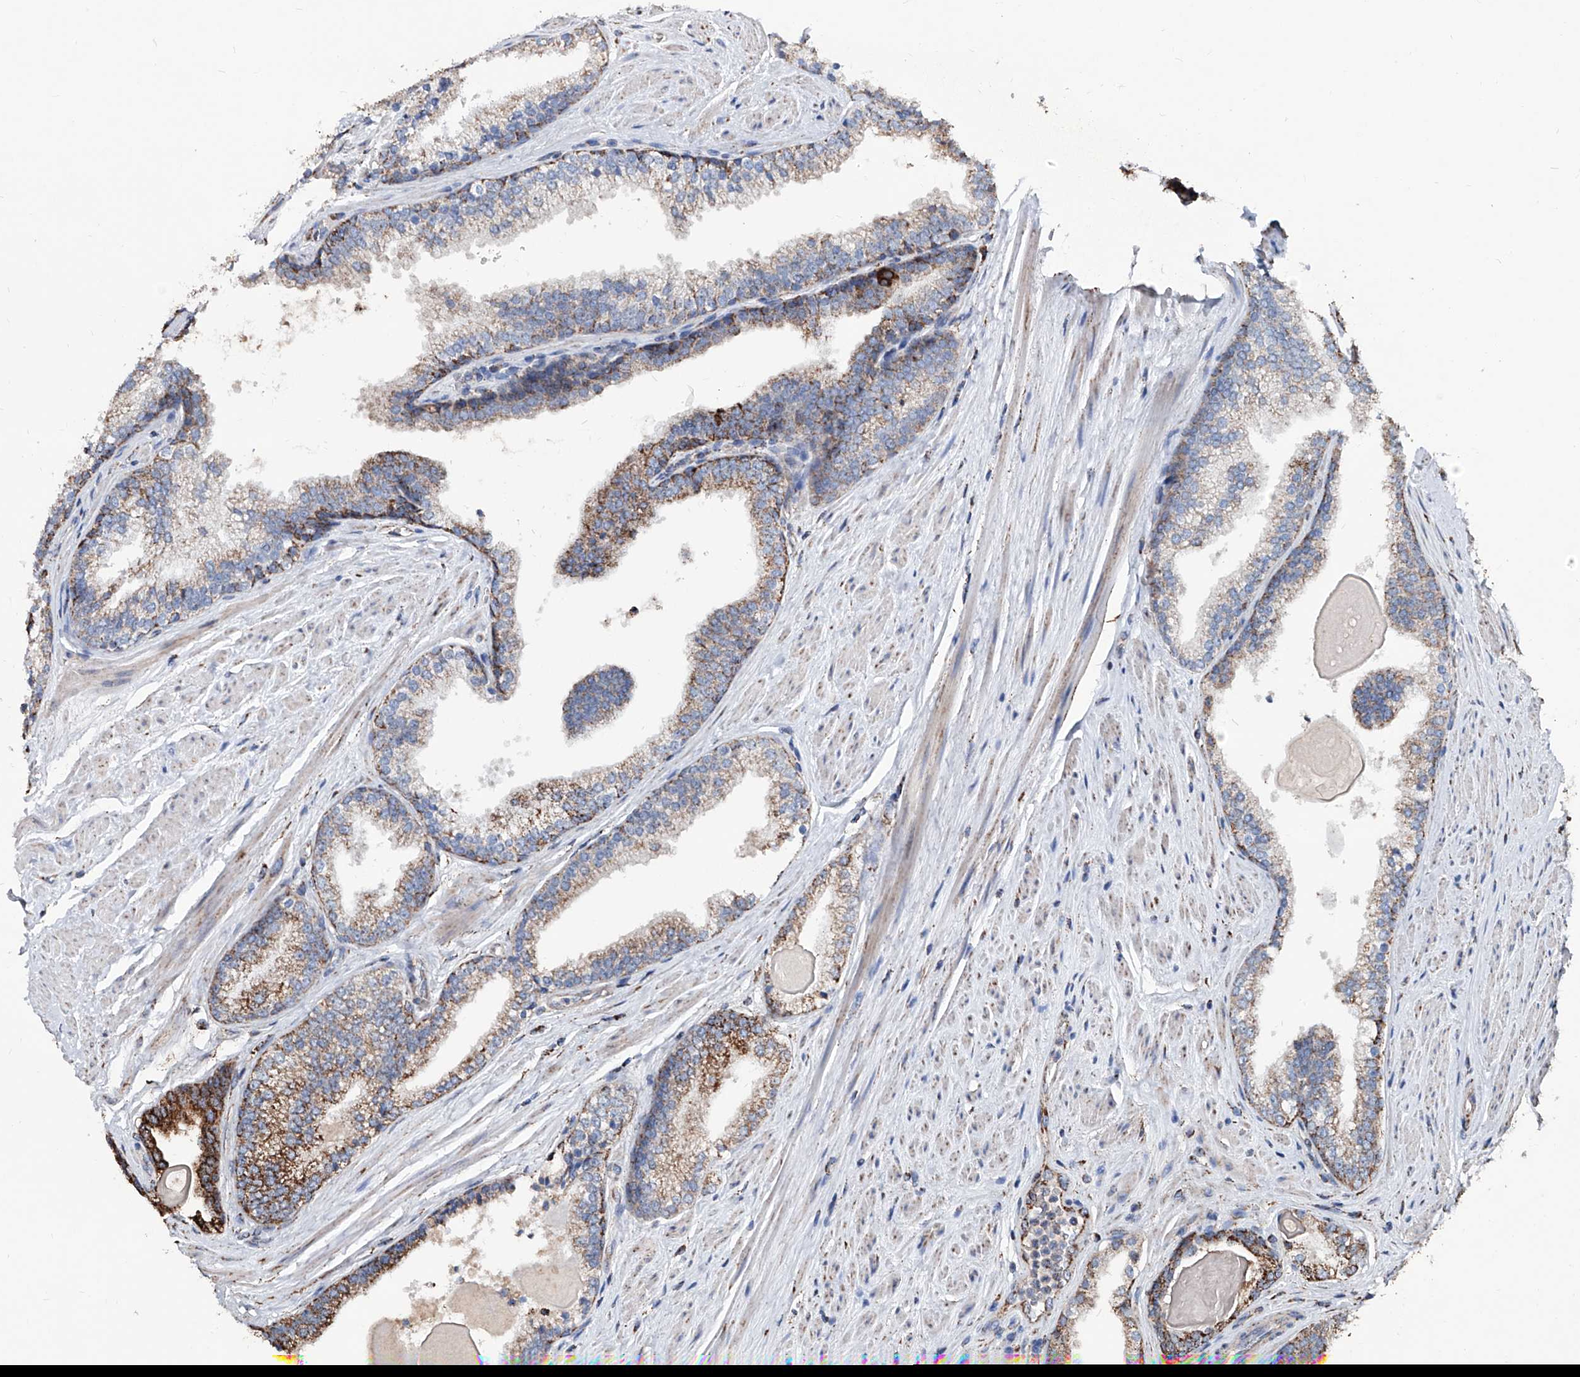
{"staining": {"intensity": "moderate", "quantity": ">75%", "location": "cytoplasmic/membranous"}, "tissue": "prostate cancer", "cell_type": "Tumor cells", "image_type": "cancer", "snomed": [{"axis": "morphology", "description": "Adenocarcinoma, High grade"}, {"axis": "topography", "description": "Prostate"}], "caption": "This micrograph exhibits immunohistochemistry (IHC) staining of adenocarcinoma (high-grade) (prostate), with medium moderate cytoplasmic/membranous expression in approximately >75% of tumor cells.", "gene": "NHS", "patient": {"sex": "male", "age": 63}}